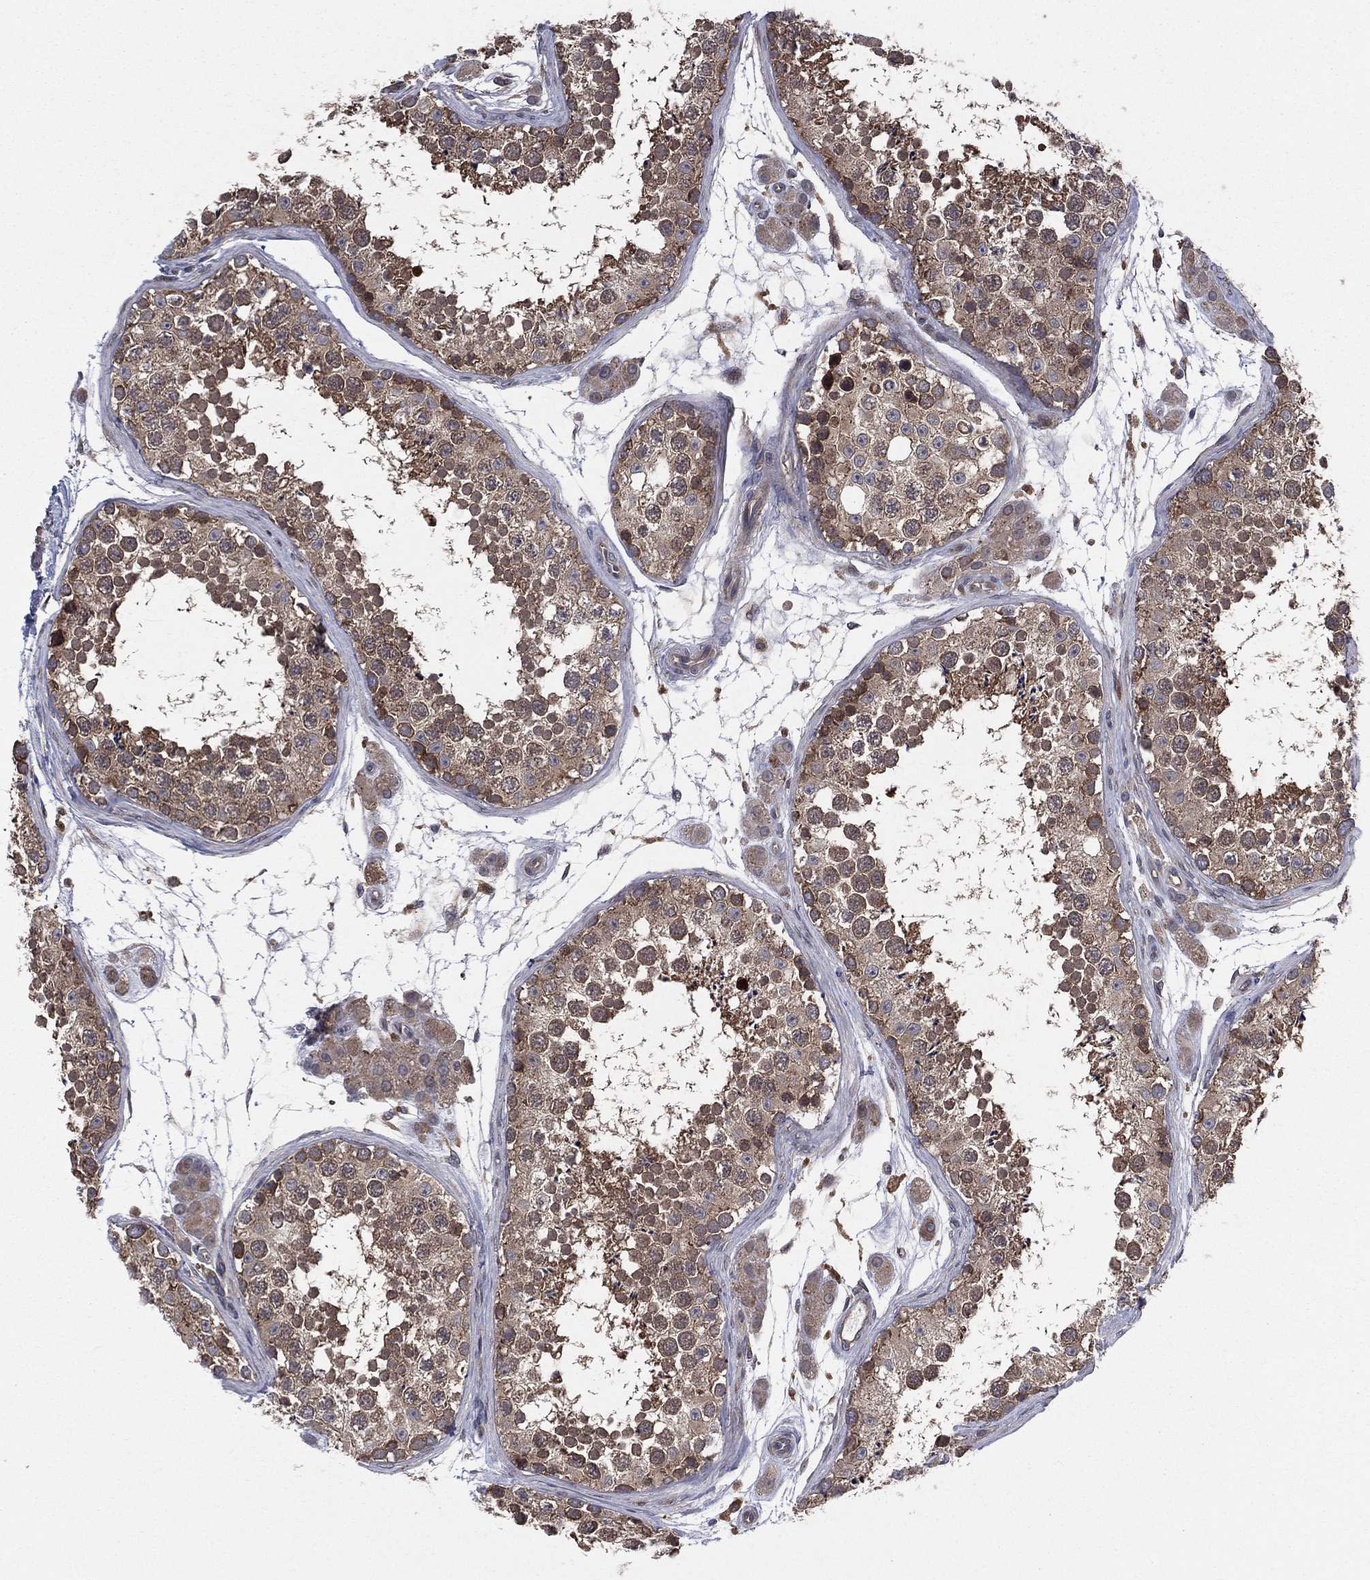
{"staining": {"intensity": "moderate", "quantity": "25%-75%", "location": "cytoplasmic/membranous"}, "tissue": "testis", "cell_type": "Cells in seminiferous ducts", "image_type": "normal", "snomed": [{"axis": "morphology", "description": "Normal tissue, NOS"}, {"axis": "topography", "description": "Testis"}], "caption": "Protein expression analysis of normal testis shows moderate cytoplasmic/membranous staining in approximately 25%-75% of cells in seminiferous ducts. (brown staining indicates protein expression, while blue staining denotes nuclei).", "gene": "C2orf76", "patient": {"sex": "male", "age": 41}}